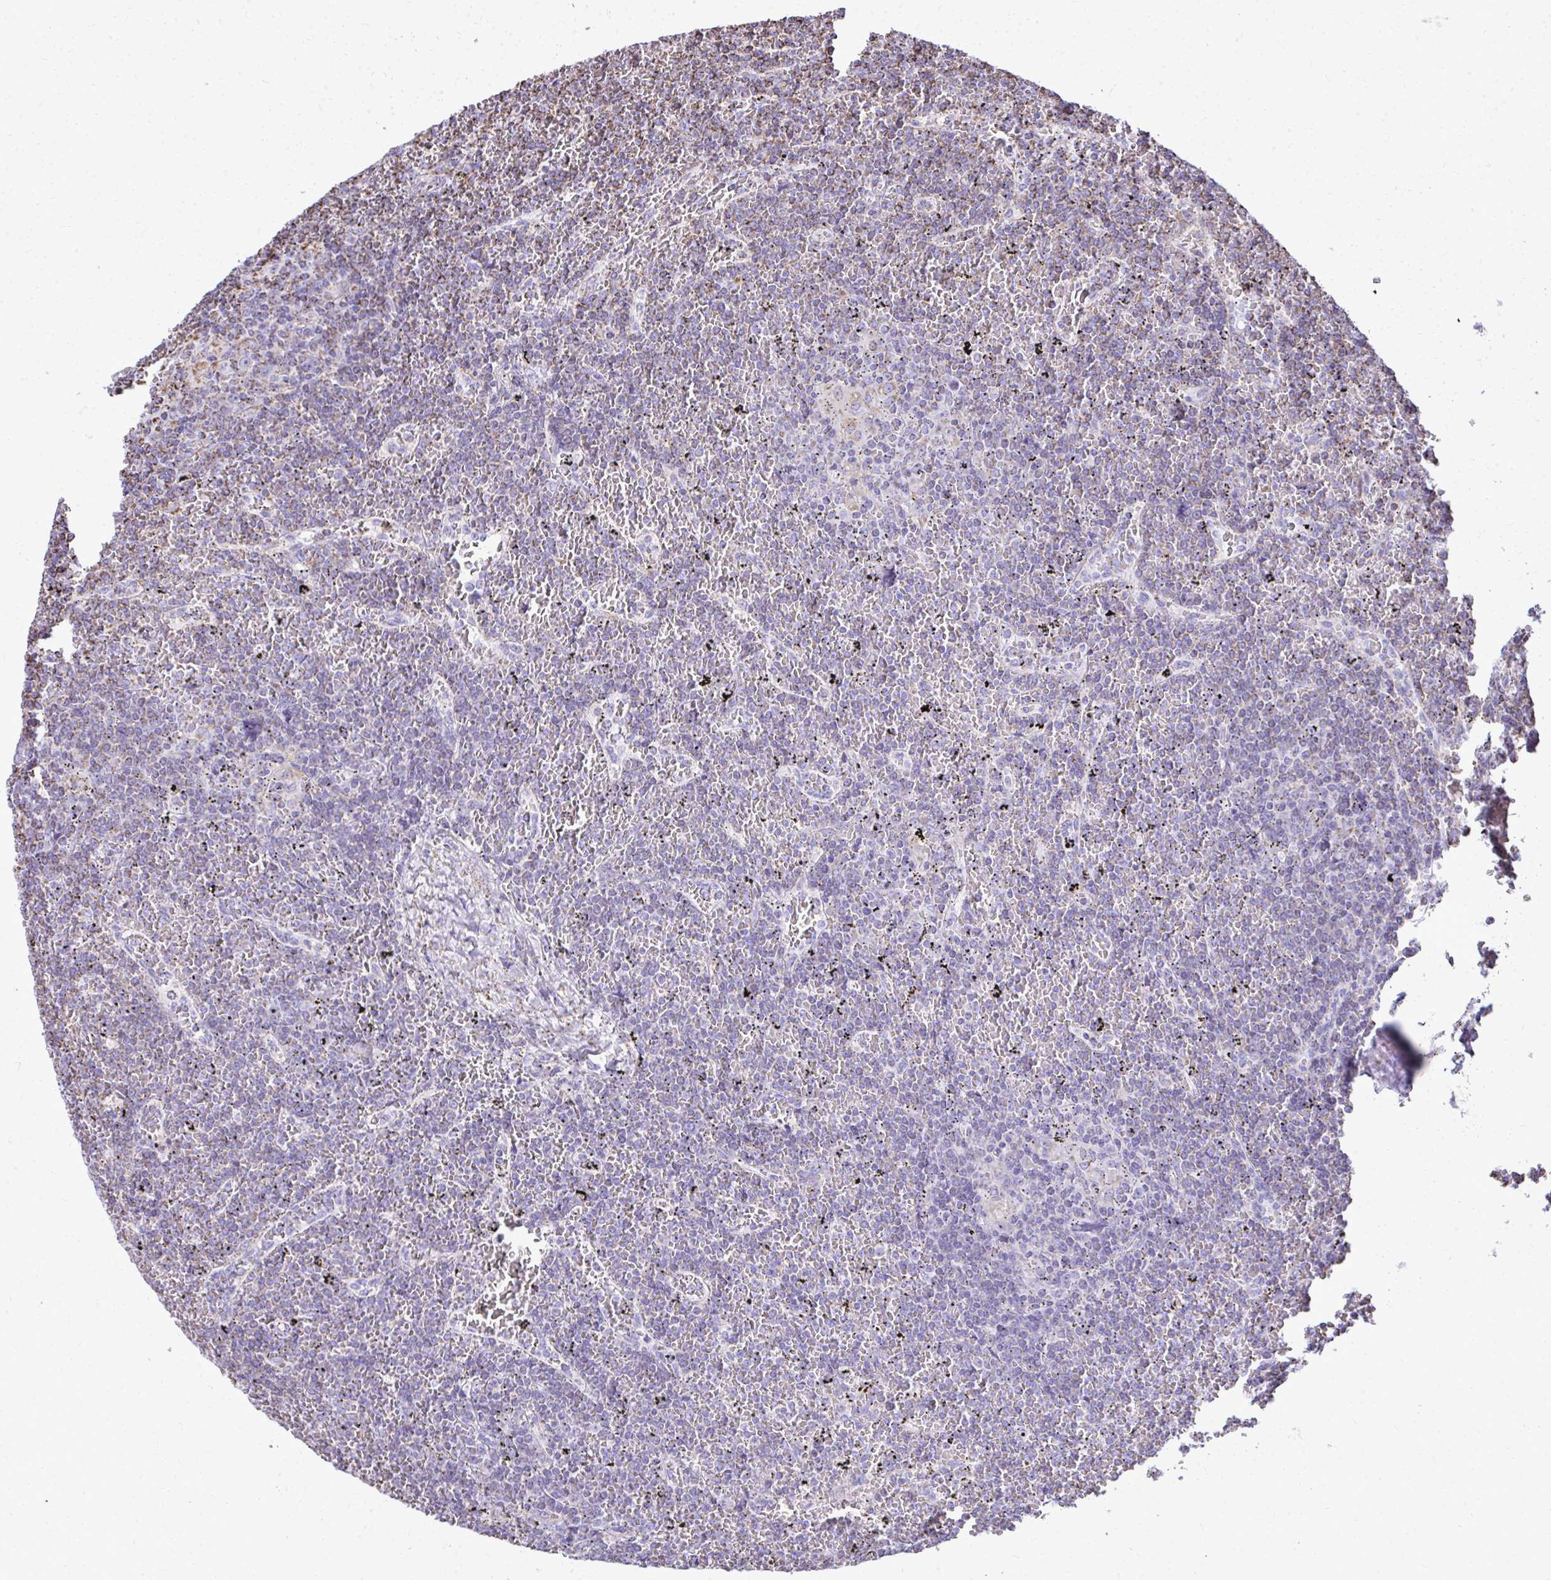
{"staining": {"intensity": "negative", "quantity": "none", "location": "none"}, "tissue": "lymphoma", "cell_type": "Tumor cells", "image_type": "cancer", "snomed": [{"axis": "morphology", "description": "Malignant lymphoma, non-Hodgkin's type, Low grade"}, {"axis": "topography", "description": "Spleen"}], "caption": "The IHC photomicrograph has no significant staining in tumor cells of malignant lymphoma, non-Hodgkin's type (low-grade) tissue.", "gene": "MPZL2", "patient": {"sex": "female", "age": 19}}